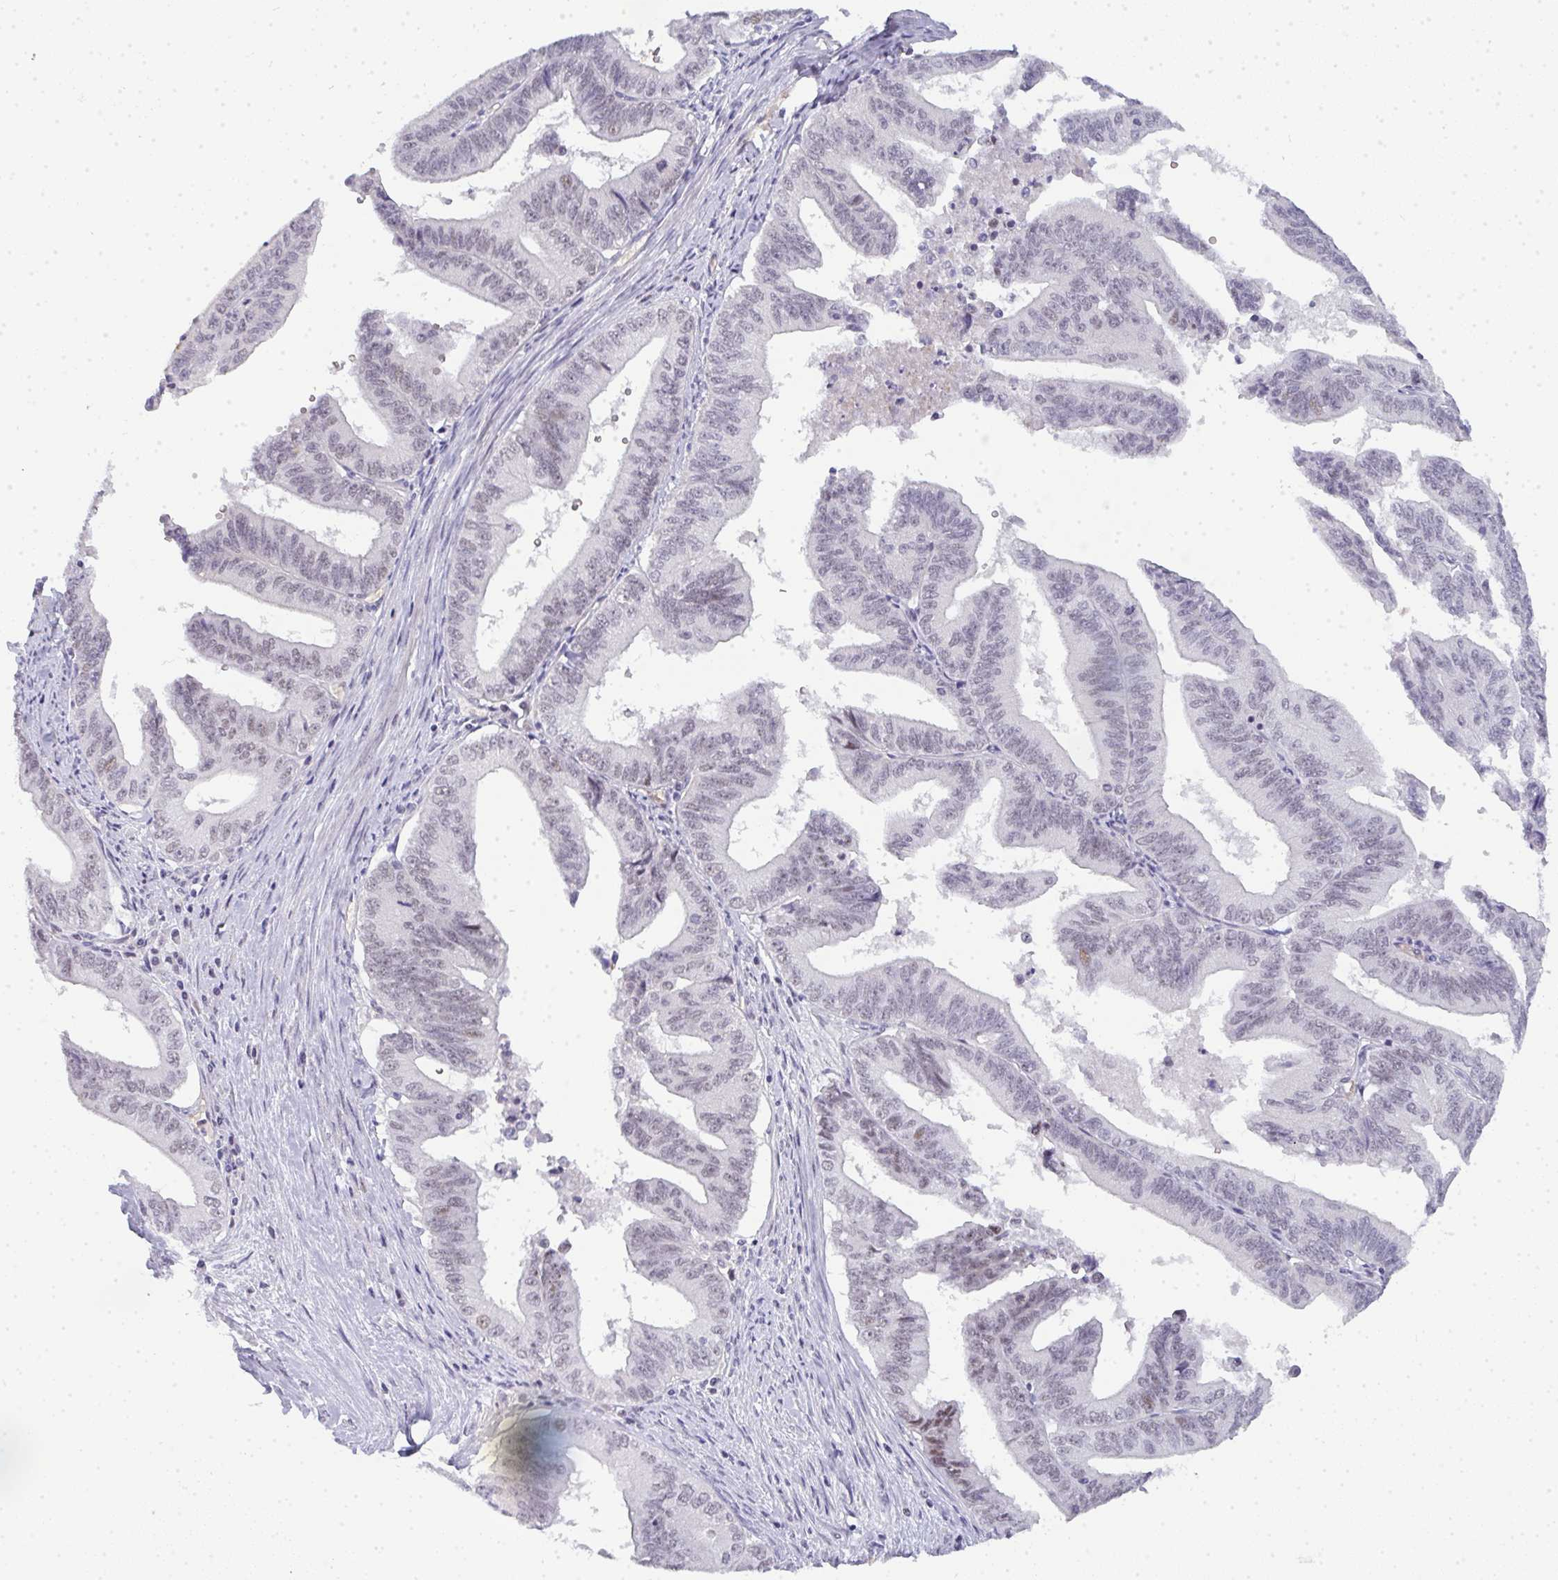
{"staining": {"intensity": "weak", "quantity": "<25%", "location": "nuclear"}, "tissue": "endometrial cancer", "cell_type": "Tumor cells", "image_type": "cancer", "snomed": [{"axis": "morphology", "description": "Adenocarcinoma, NOS"}, {"axis": "topography", "description": "Endometrium"}], "caption": "An immunohistochemistry (IHC) micrograph of endometrial cancer is shown. There is no staining in tumor cells of endometrial cancer.", "gene": "TNMD", "patient": {"sex": "female", "age": 65}}